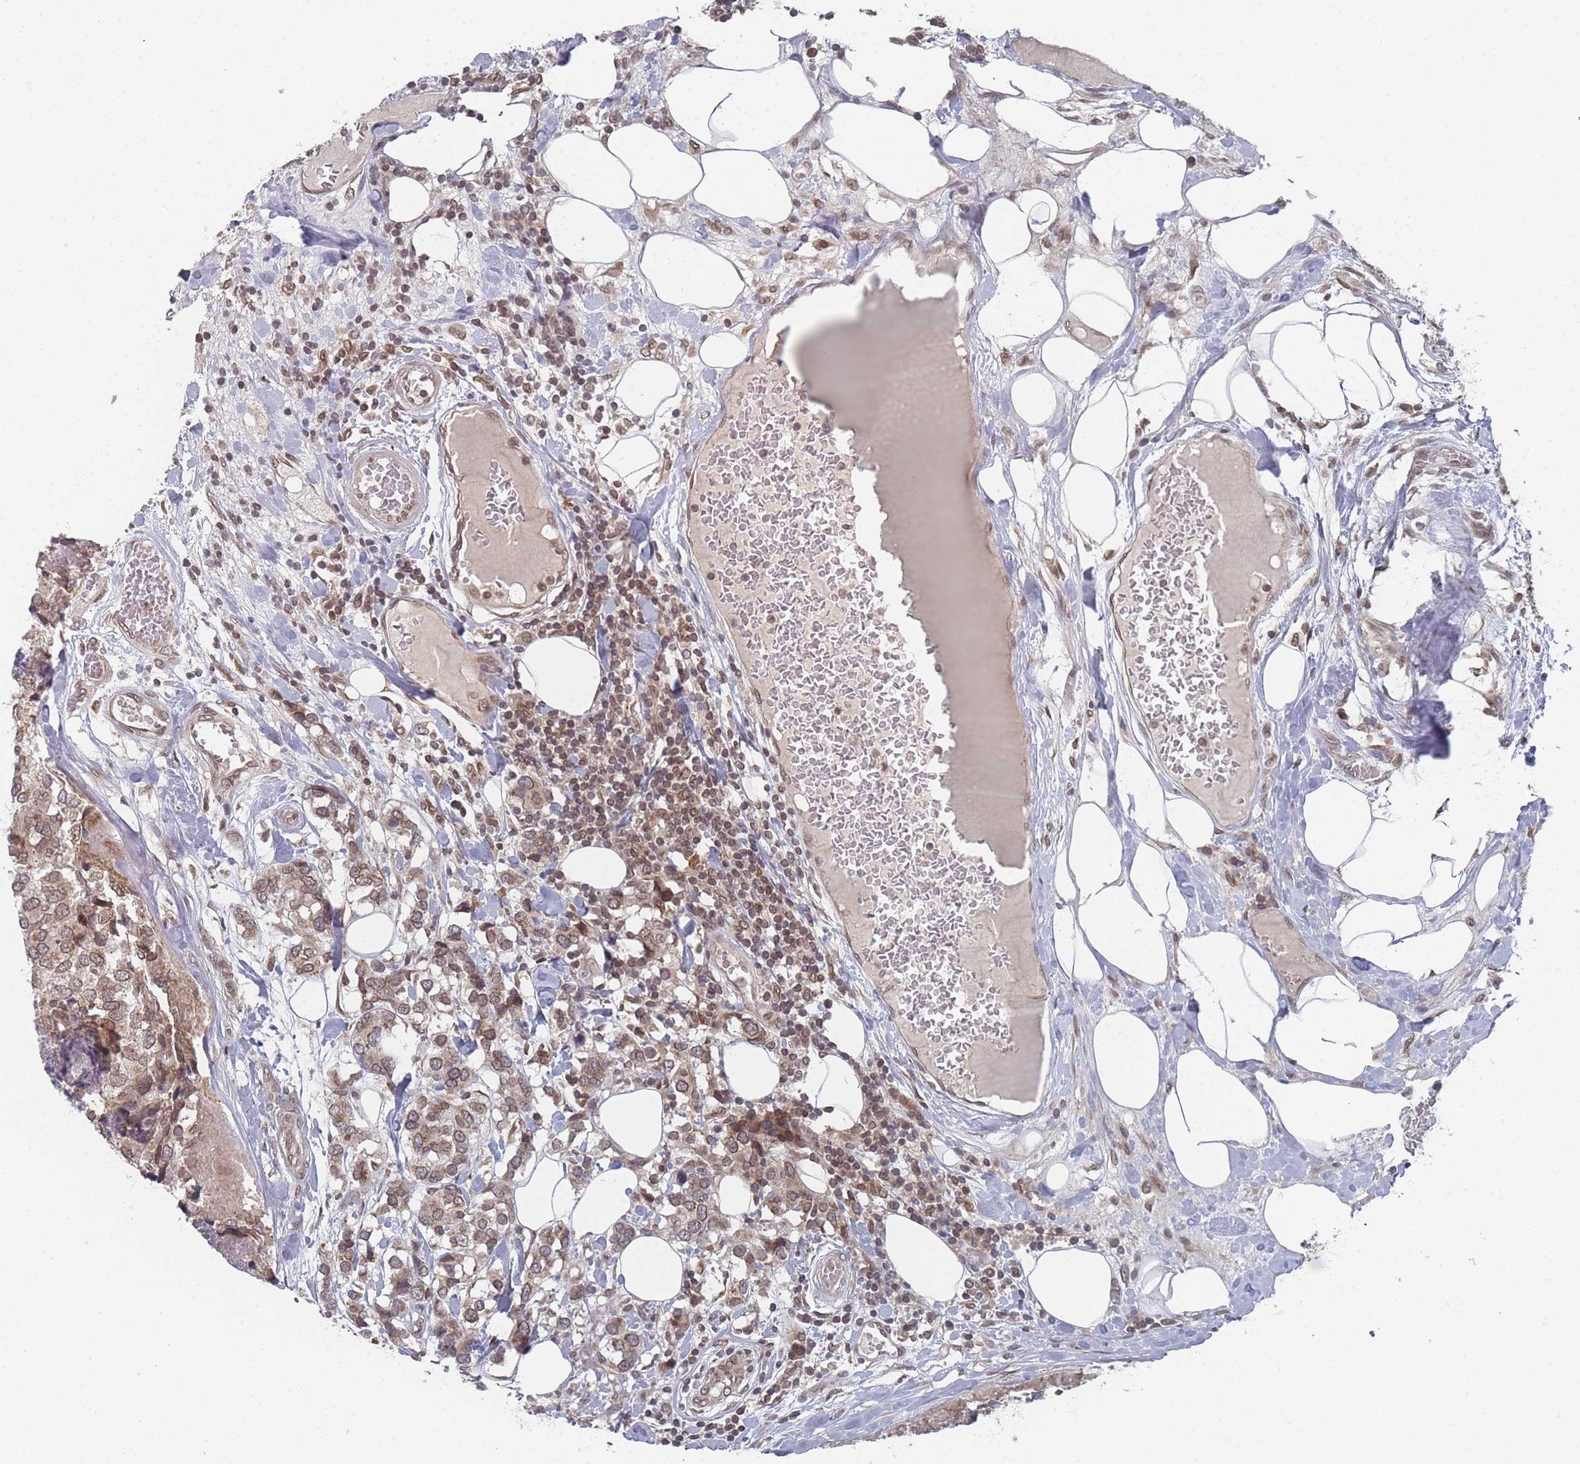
{"staining": {"intensity": "moderate", "quantity": ">75%", "location": "cytoplasmic/membranous,nuclear"}, "tissue": "breast cancer", "cell_type": "Tumor cells", "image_type": "cancer", "snomed": [{"axis": "morphology", "description": "Lobular carcinoma"}, {"axis": "topography", "description": "Breast"}], "caption": "Protein expression analysis of breast lobular carcinoma displays moderate cytoplasmic/membranous and nuclear expression in about >75% of tumor cells.", "gene": "TBC1D25", "patient": {"sex": "female", "age": 59}}